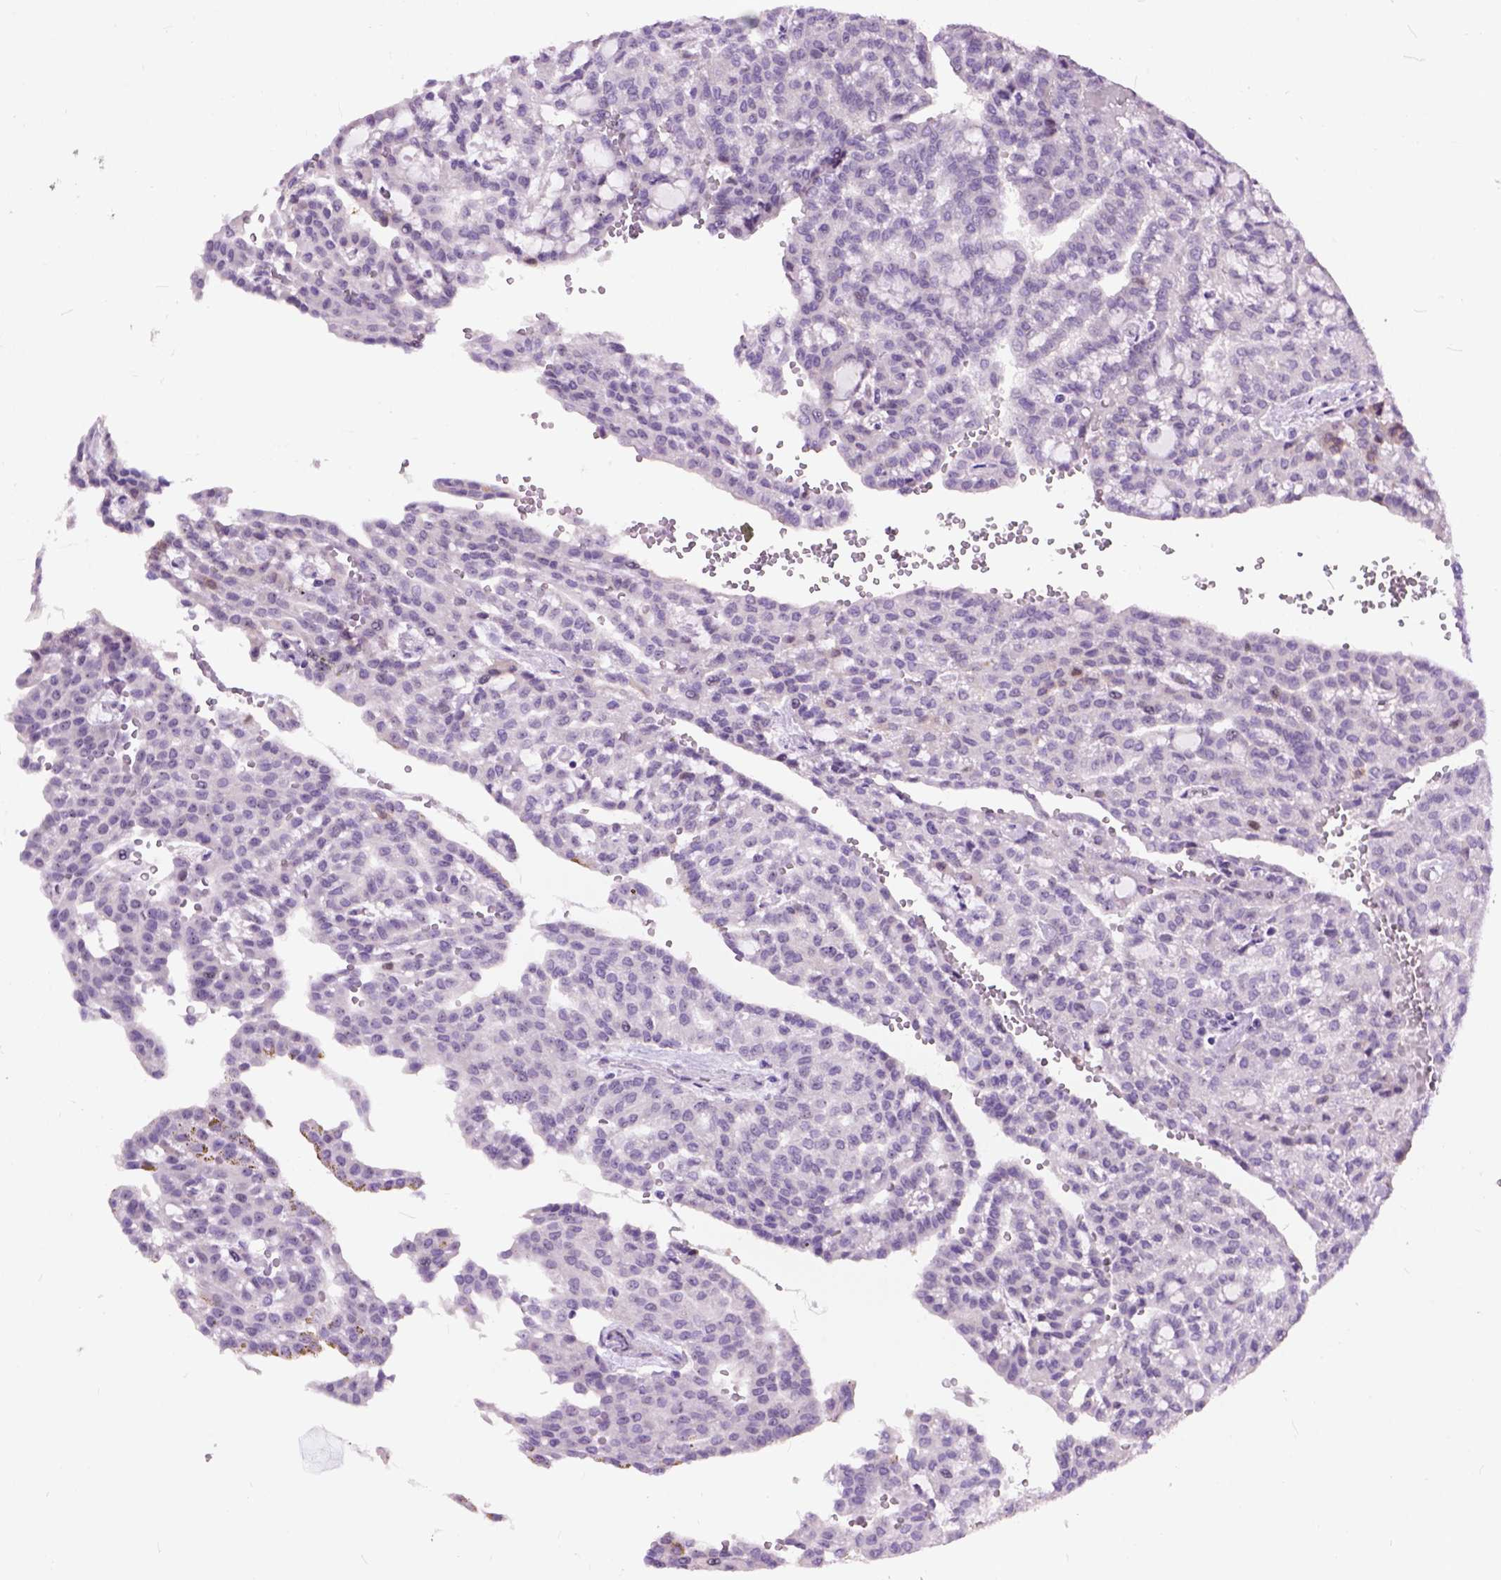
{"staining": {"intensity": "negative", "quantity": "none", "location": "none"}, "tissue": "renal cancer", "cell_type": "Tumor cells", "image_type": "cancer", "snomed": [{"axis": "morphology", "description": "Adenocarcinoma, NOS"}, {"axis": "topography", "description": "Kidney"}], "caption": "An immunohistochemistry photomicrograph of renal adenocarcinoma is shown. There is no staining in tumor cells of renal adenocarcinoma. (DAB IHC visualized using brightfield microscopy, high magnification).", "gene": "MAPT", "patient": {"sex": "male", "age": 63}}